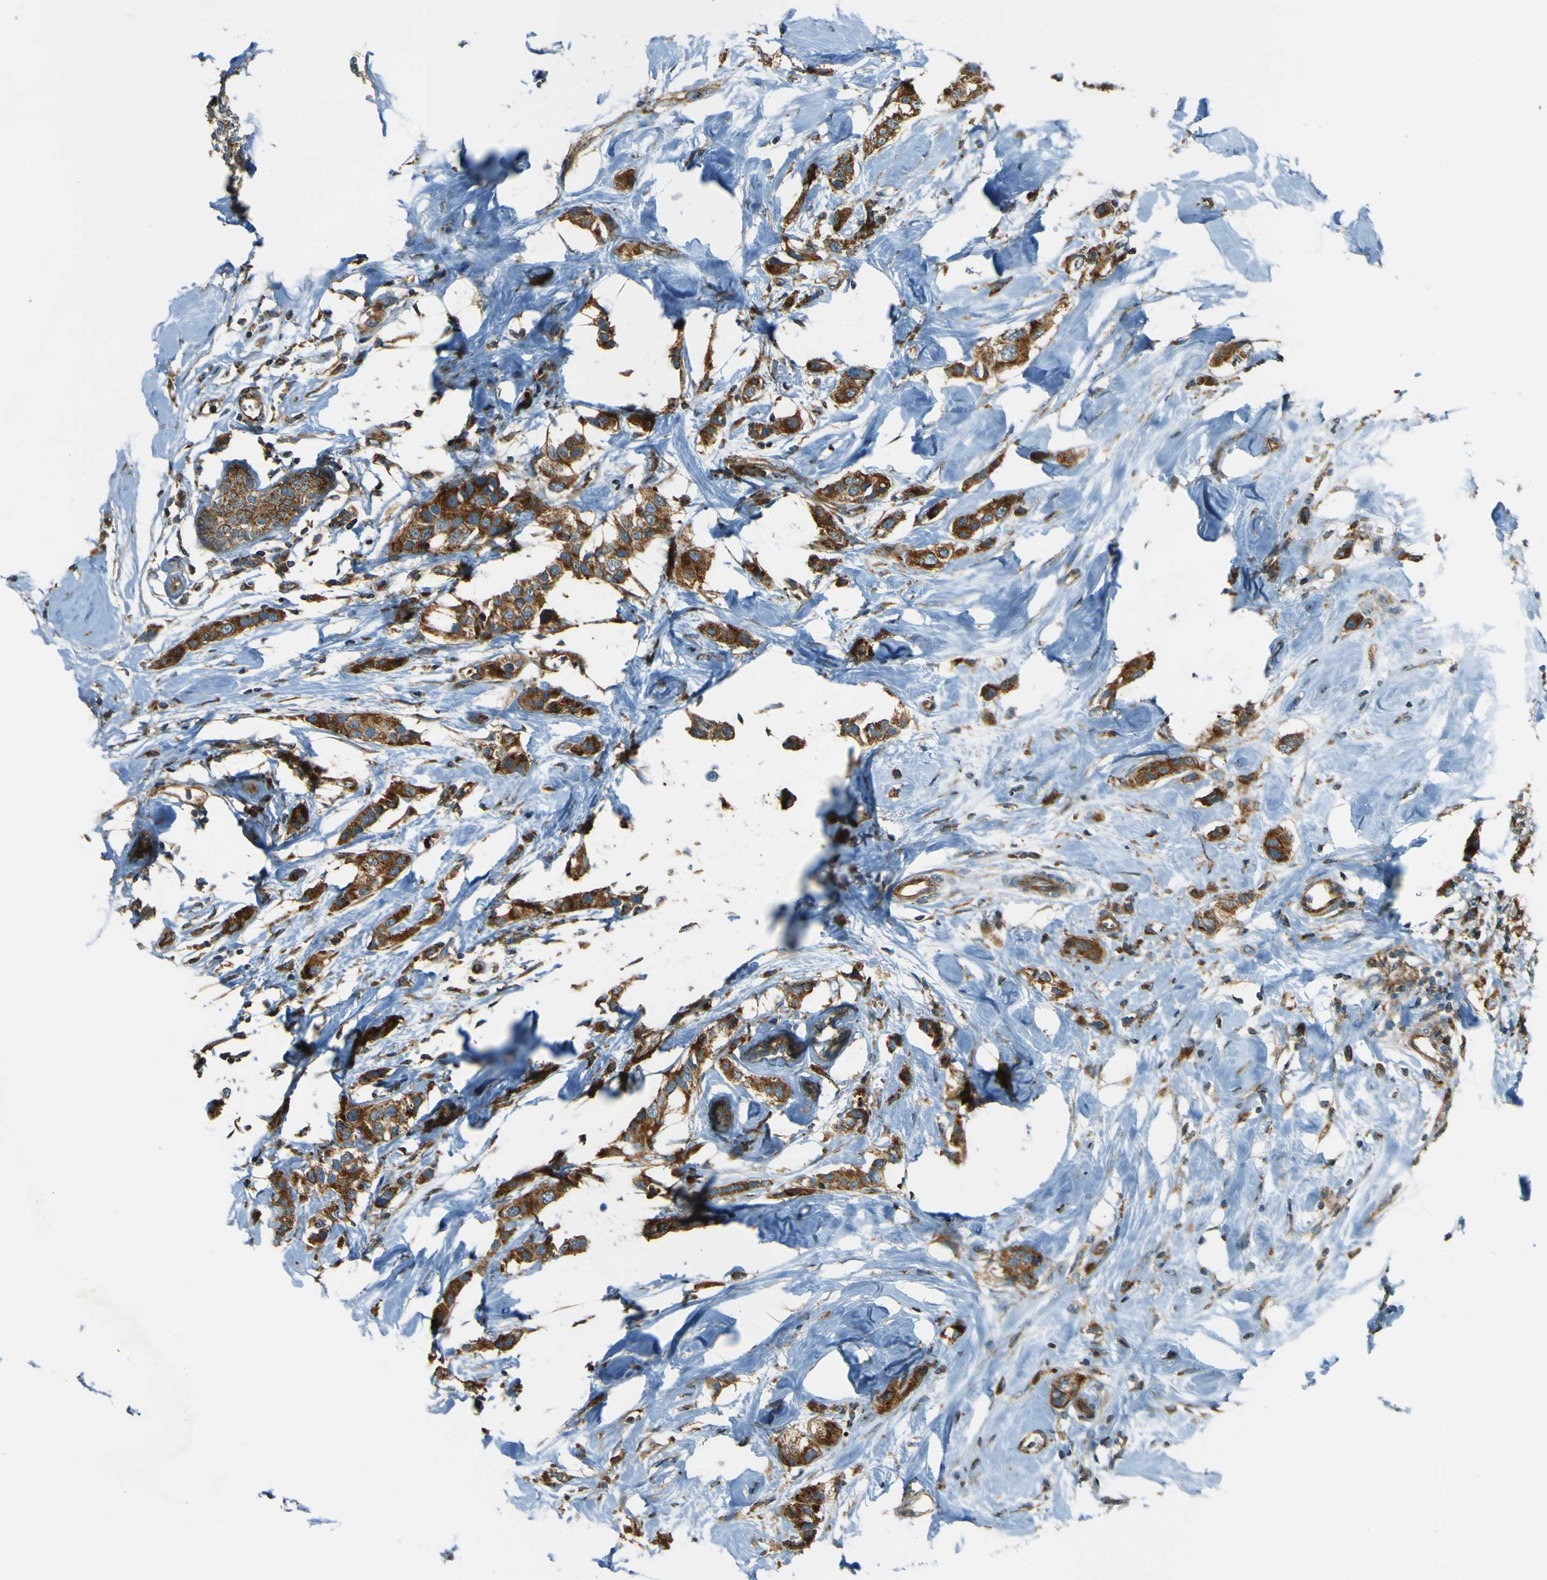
{"staining": {"intensity": "strong", "quantity": ">75%", "location": "cytoplasmic/membranous"}, "tissue": "breast cancer", "cell_type": "Tumor cells", "image_type": "cancer", "snomed": [{"axis": "morphology", "description": "Normal tissue, NOS"}, {"axis": "morphology", "description": "Duct carcinoma"}, {"axis": "topography", "description": "Breast"}], "caption": "A photomicrograph of human breast cancer stained for a protein demonstrates strong cytoplasmic/membranous brown staining in tumor cells.", "gene": "DNAJC5", "patient": {"sex": "female", "age": 50}}